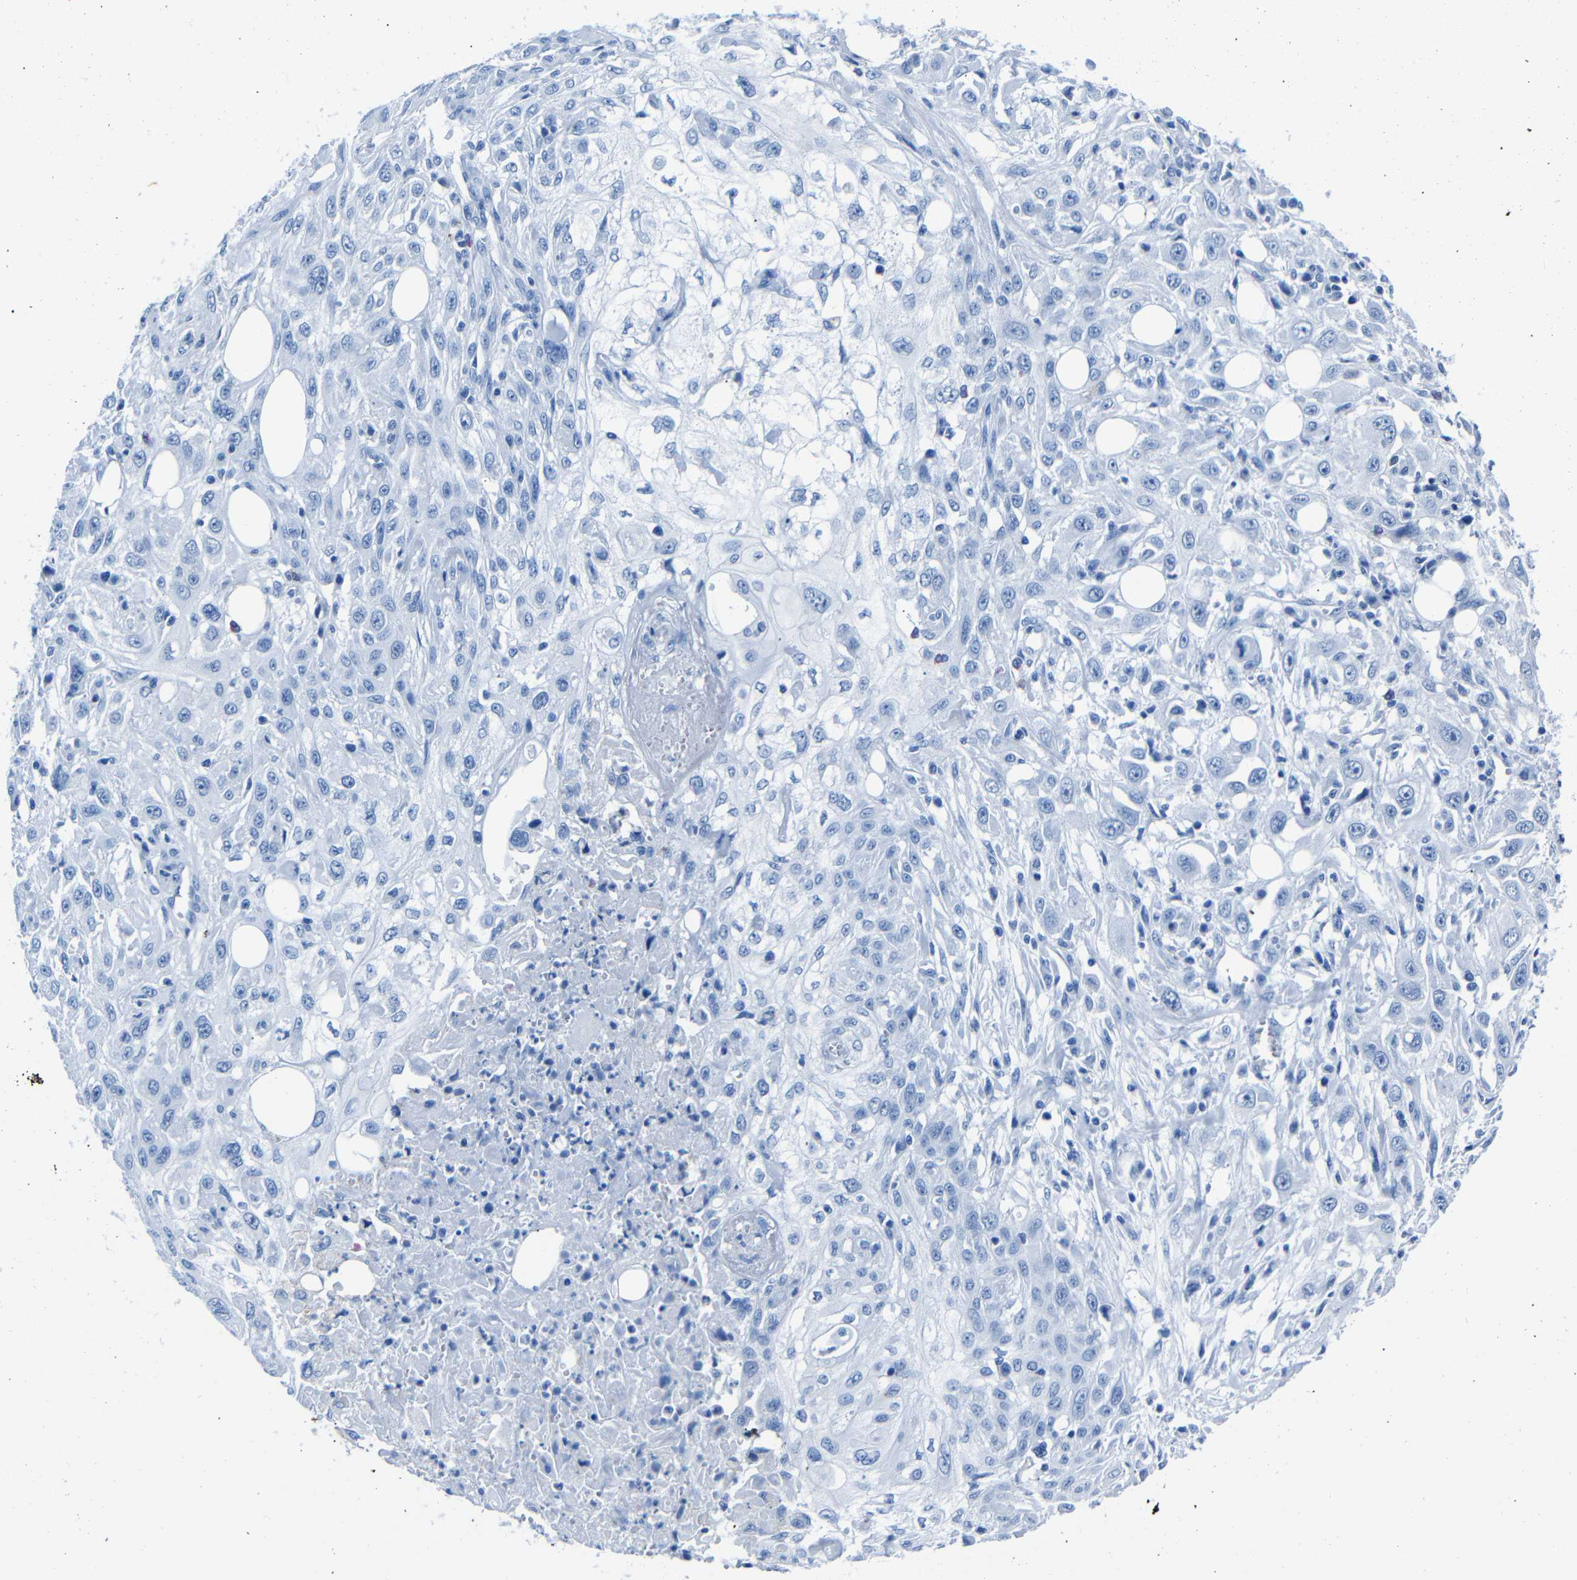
{"staining": {"intensity": "negative", "quantity": "none", "location": "none"}, "tissue": "skin cancer", "cell_type": "Tumor cells", "image_type": "cancer", "snomed": [{"axis": "morphology", "description": "Squamous cell carcinoma, NOS"}, {"axis": "topography", "description": "Skin"}], "caption": "A high-resolution micrograph shows immunohistochemistry (IHC) staining of skin cancer, which shows no significant positivity in tumor cells.", "gene": "CLDN11", "patient": {"sex": "male", "age": 75}}